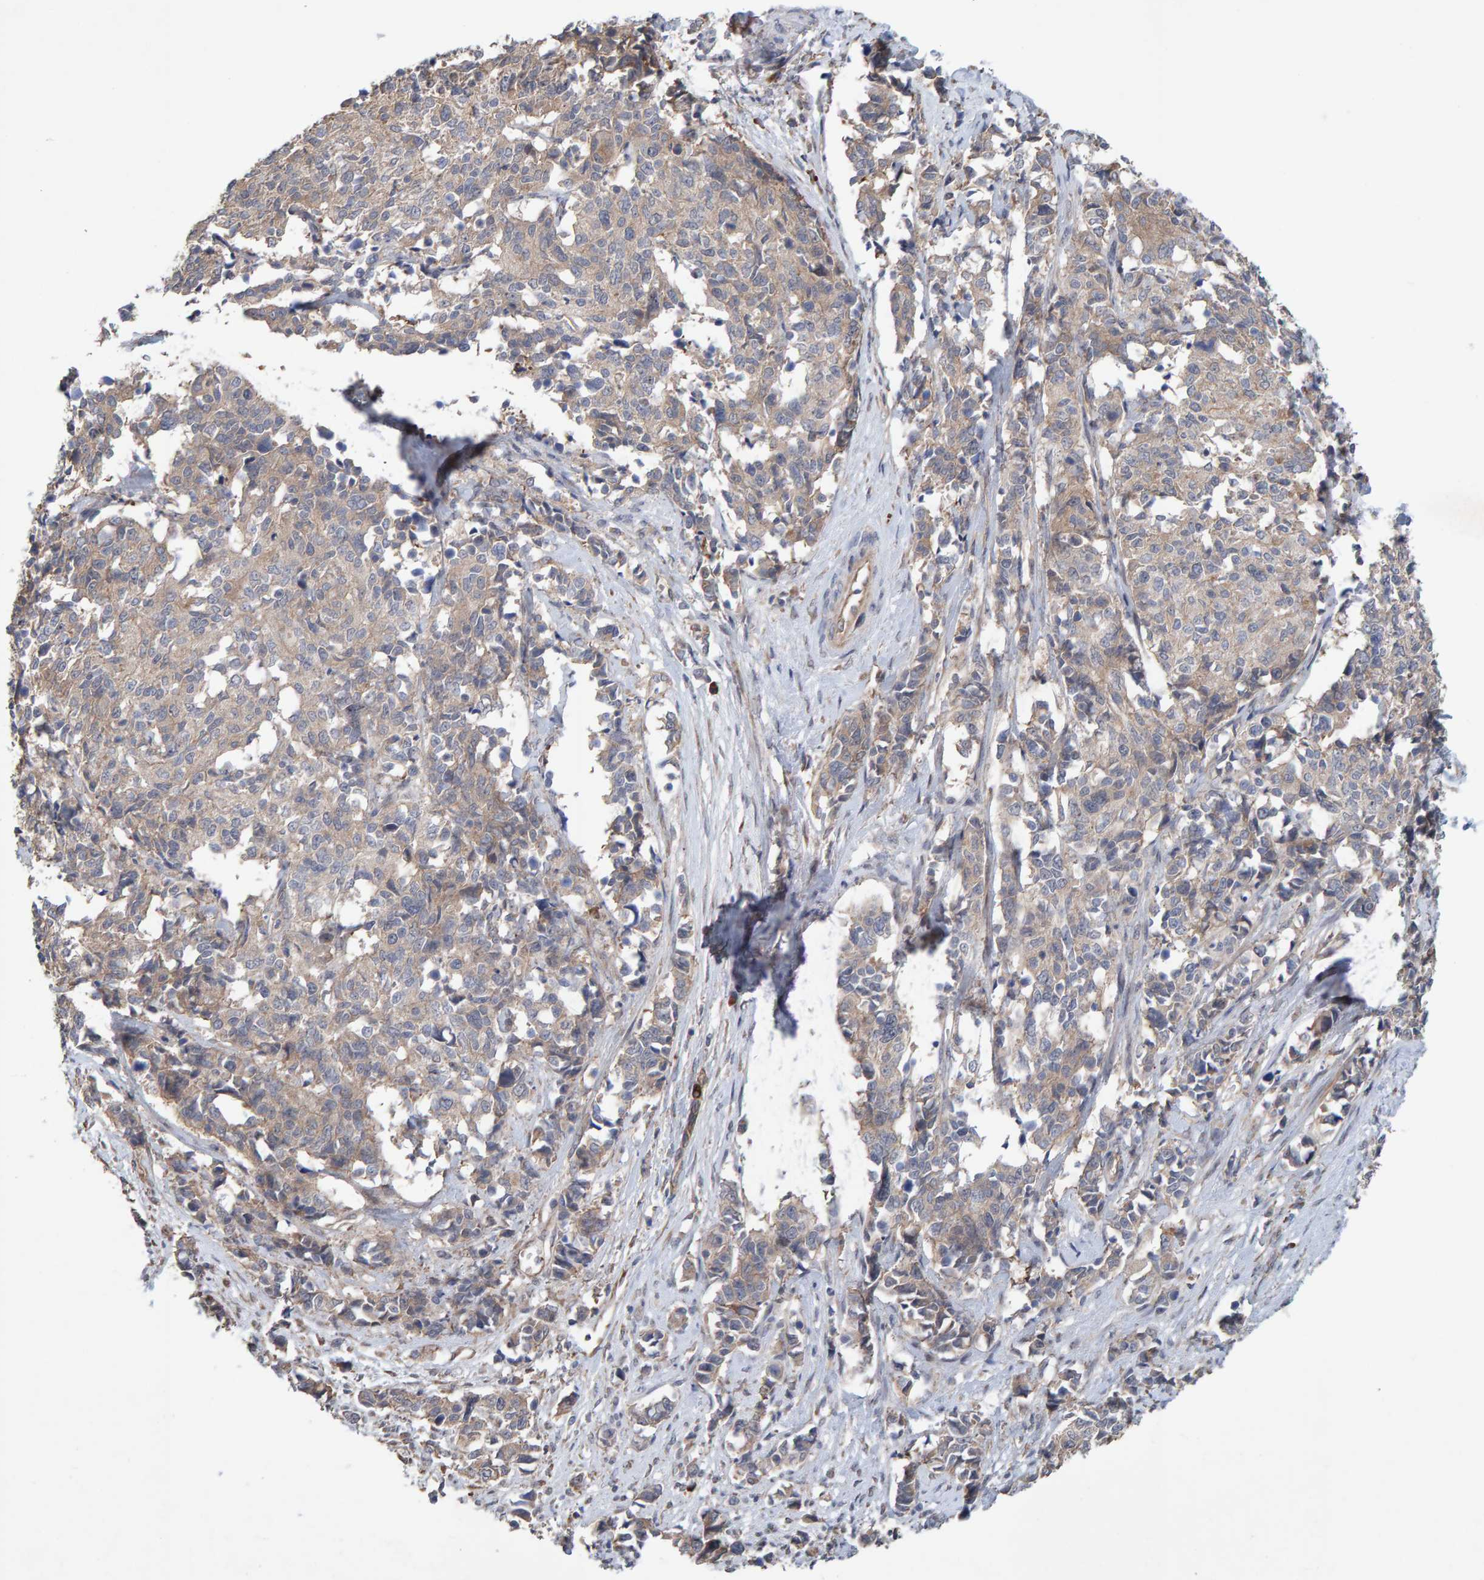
{"staining": {"intensity": "weak", "quantity": ">75%", "location": "cytoplasmic/membranous"}, "tissue": "cervical cancer", "cell_type": "Tumor cells", "image_type": "cancer", "snomed": [{"axis": "morphology", "description": "Normal tissue, NOS"}, {"axis": "morphology", "description": "Squamous cell carcinoma, NOS"}, {"axis": "topography", "description": "Cervix"}], "caption": "Tumor cells demonstrate low levels of weak cytoplasmic/membranous staining in approximately >75% of cells in human cervical cancer.", "gene": "LRSAM1", "patient": {"sex": "female", "age": 35}}